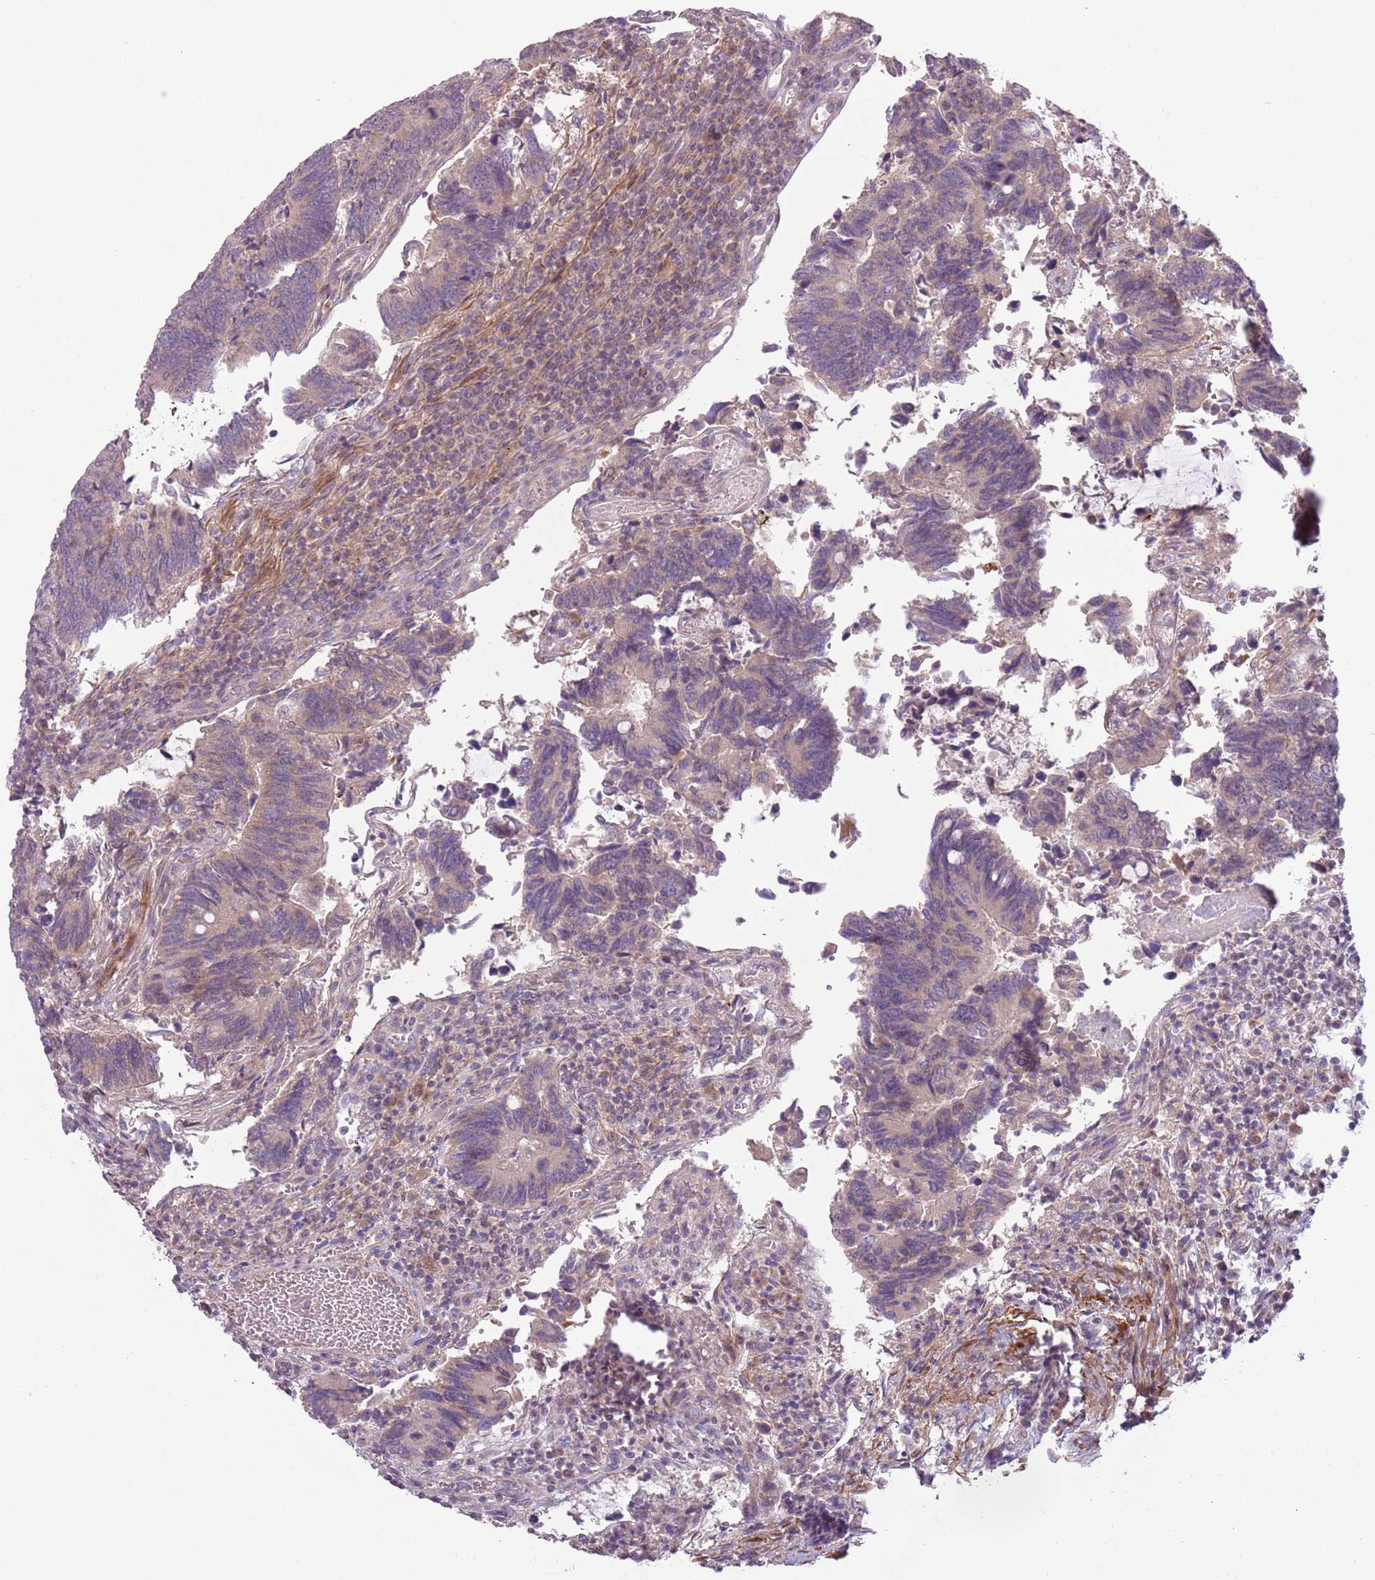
{"staining": {"intensity": "weak", "quantity": "<25%", "location": "cytoplasmic/membranous"}, "tissue": "colorectal cancer", "cell_type": "Tumor cells", "image_type": "cancer", "snomed": [{"axis": "morphology", "description": "Adenocarcinoma, NOS"}, {"axis": "topography", "description": "Colon"}], "caption": "DAB (3,3'-diaminobenzidine) immunohistochemical staining of adenocarcinoma (colorectal) reveals no significant staining in tumor cells.", "gene": "DTD2", "patient": {"sex": "male", "age": 87}}